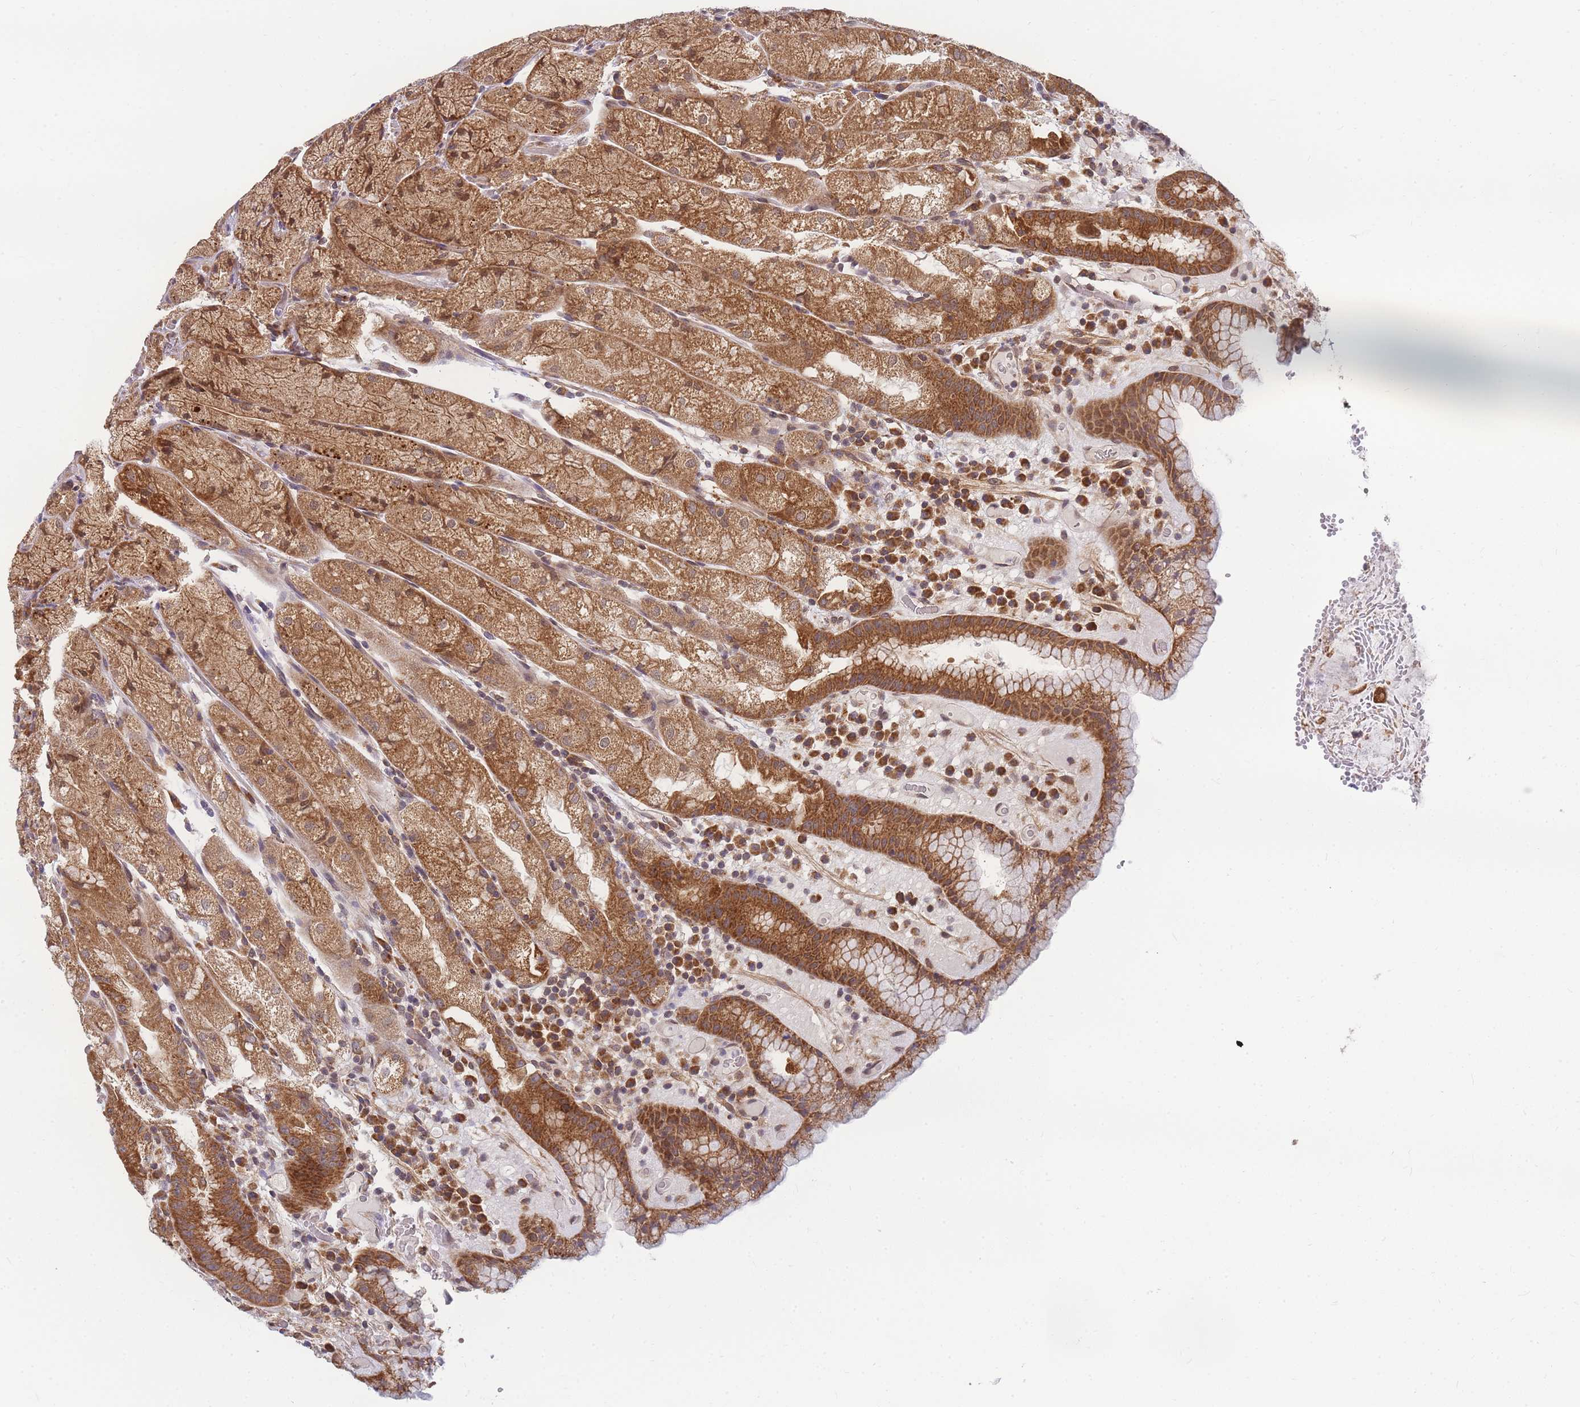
{"staining": {"intensity": "strong", "quantity": ">75%", "location": "cytoplasmic/membranous"}, "tissue": "stomach", "cell_type": "Glandular cells", "image_type": "normal", "snomed": [{"axis": "morphology", "description": "Normal tissue, NOS"}, {"axis": "topography", "description": "Stomach, upper"}], "caption": "An IHC histopathology image of normal tissue is shown. Protein staining in brown highlights strong cytoplasmic/membranous positivity in stomach within glandular cells. Using DAB (brown) and hematoxylin (blue) stains, captured at high magnification using brightfield microscopy.", "gene": "ENSG00000276345", "patient": {"sex": "male", "age": 52}}